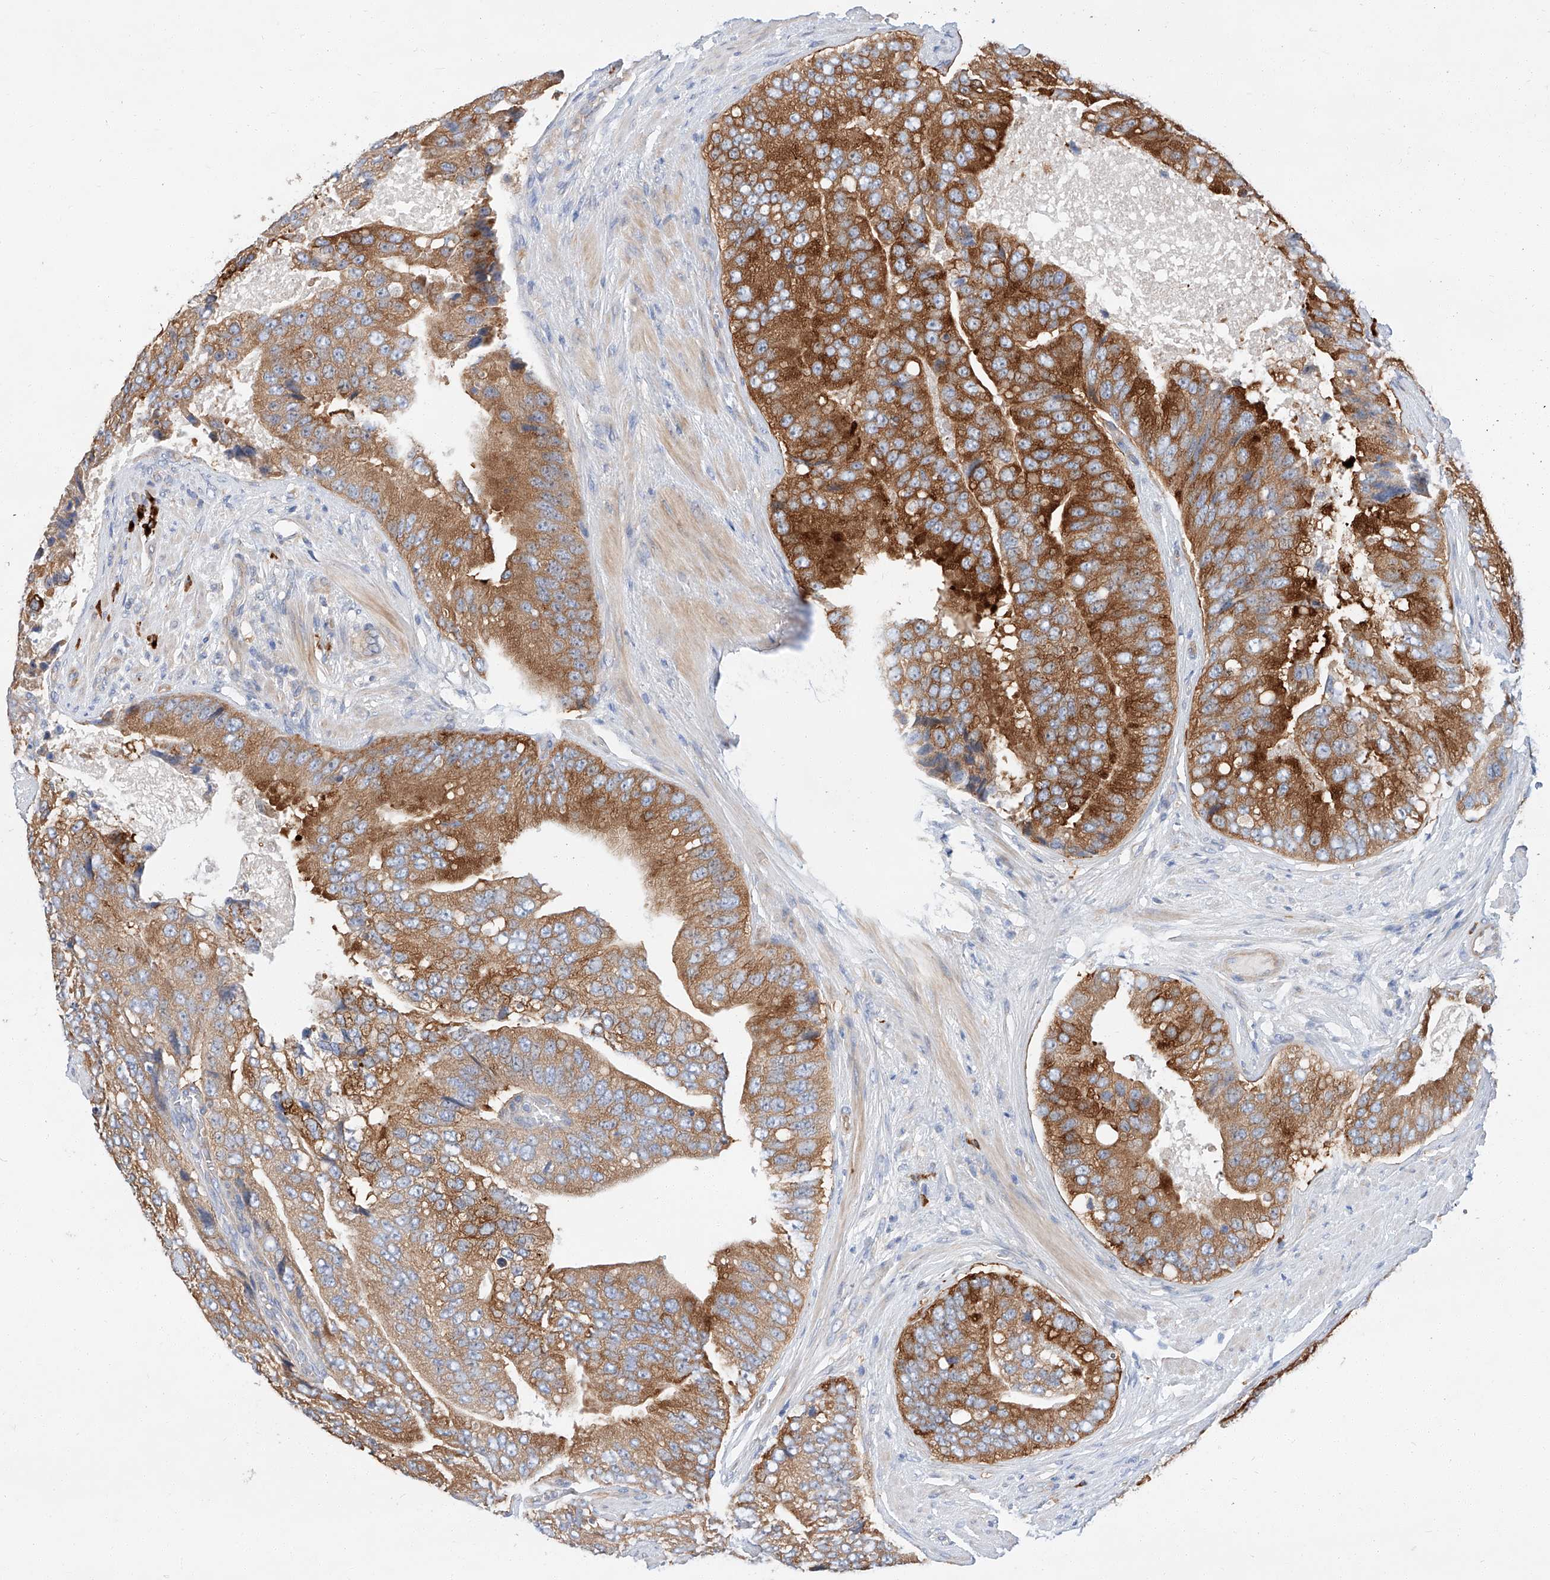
{"staining": {"intensity": "strong", "quantity": ">75%", "location": "cytoplasmic/membranous"}, "tissue": "prostate cancer", "cell_type": "Tumor cells", "image_type": "cancer", "snomed": [{"axis": "morphology", "description": "Adenocarcinoma, High grade"}, {"axis": "topography", "description": "Prostate"}], "caption": "The histopathology image shows immunohistochemical staining of high-grade adenocarcinoma (prostate). There is strong cytoplasmic/membranous expression is seen in about >75% of tumor cells.", "gene": "GLMN", "patient": {"sex": "male", "age": 70}}